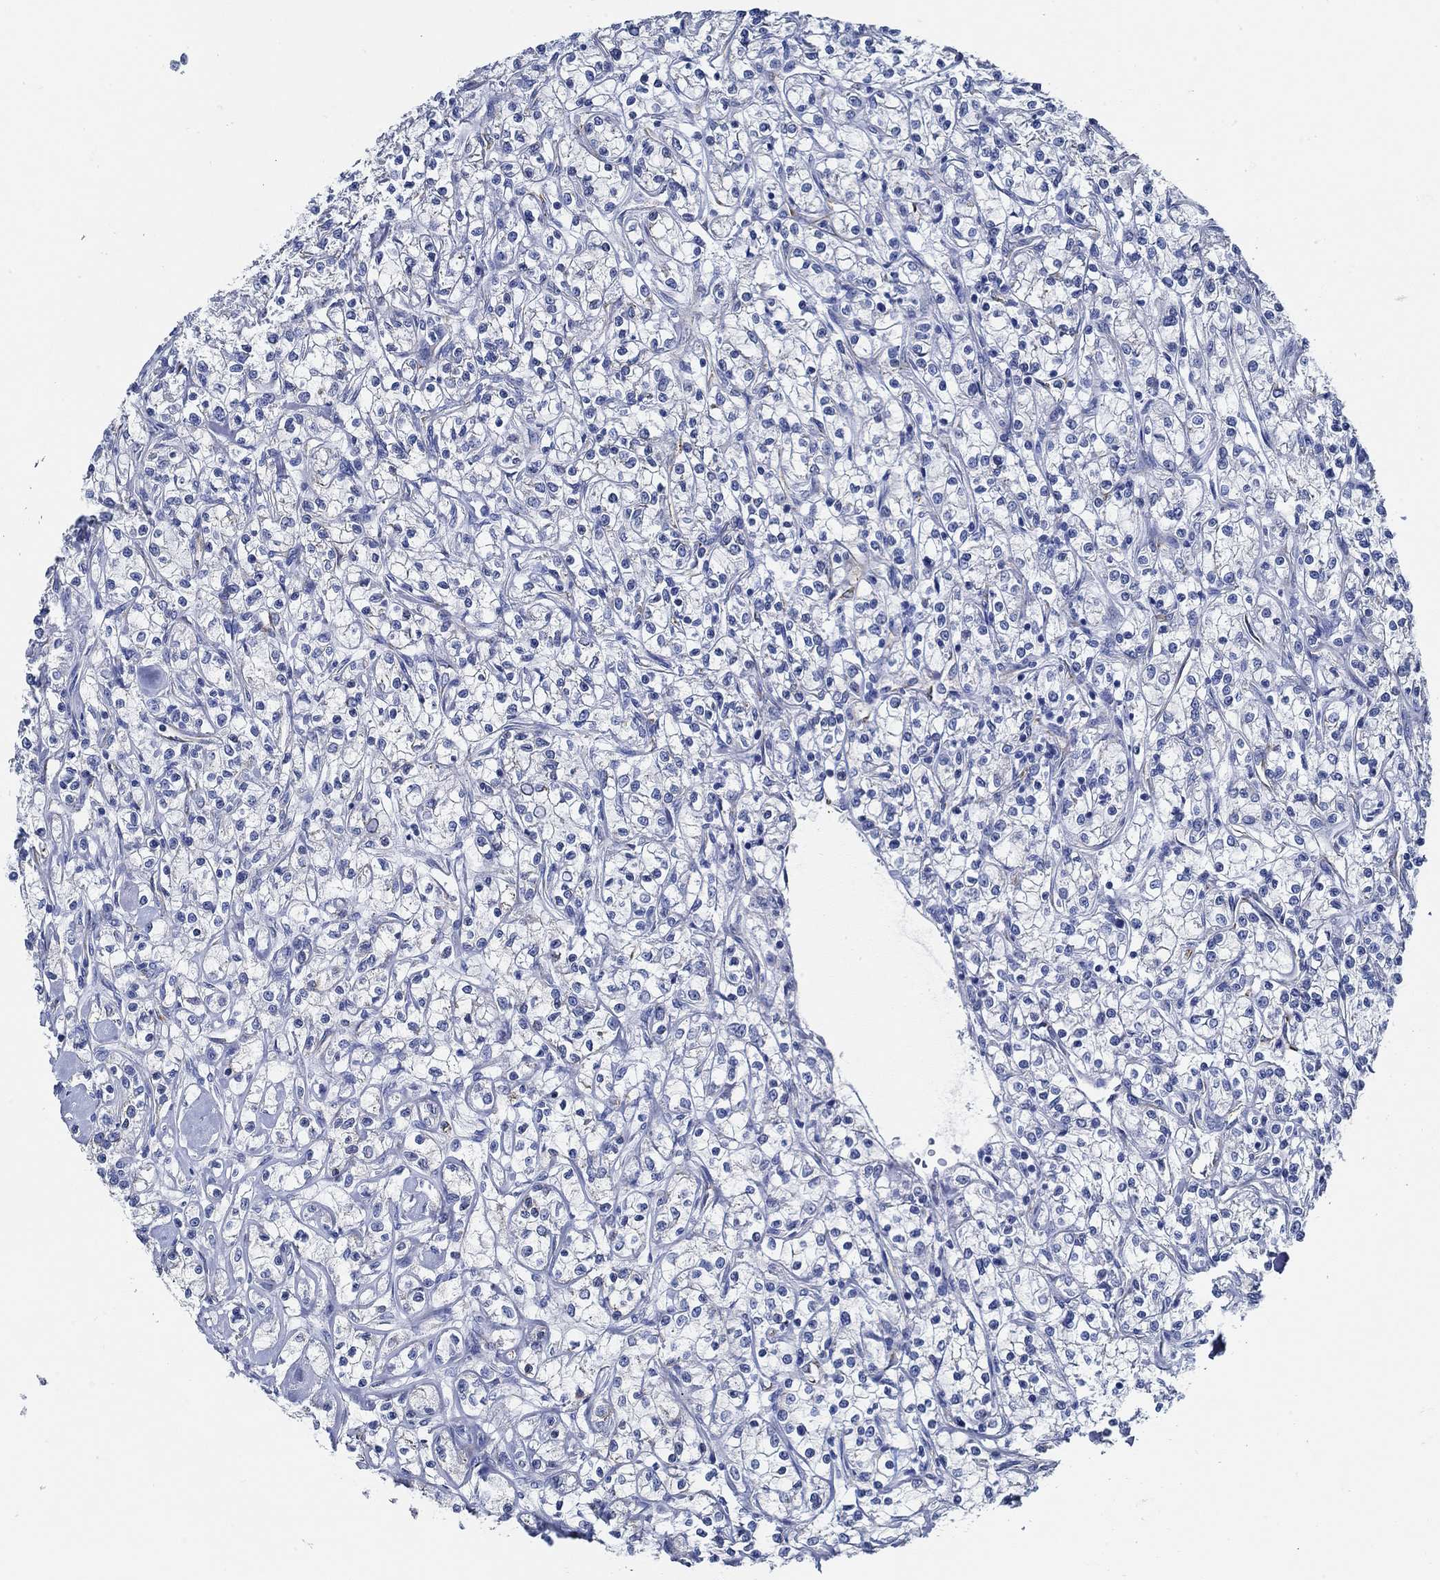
{"staining": {"intensity": "negative", "quantity": "none", "location": "none"}, "tissue": "renal cancer", "cell_type": "Tumor cells", "image_type": "cancer", "snomed": [{"axis": "morphology", "description": "Adenocarcinoma, NOS"}, {"axis": "topography", "description": "Kidney"}], "caption": "Human adenocarcinoma (renal) stained for a protein using immunohistochemistry (IHC) displays no expression in tumor cells.", "gene": "HECW2", "patient": {"sex": "female", "age": 59}}